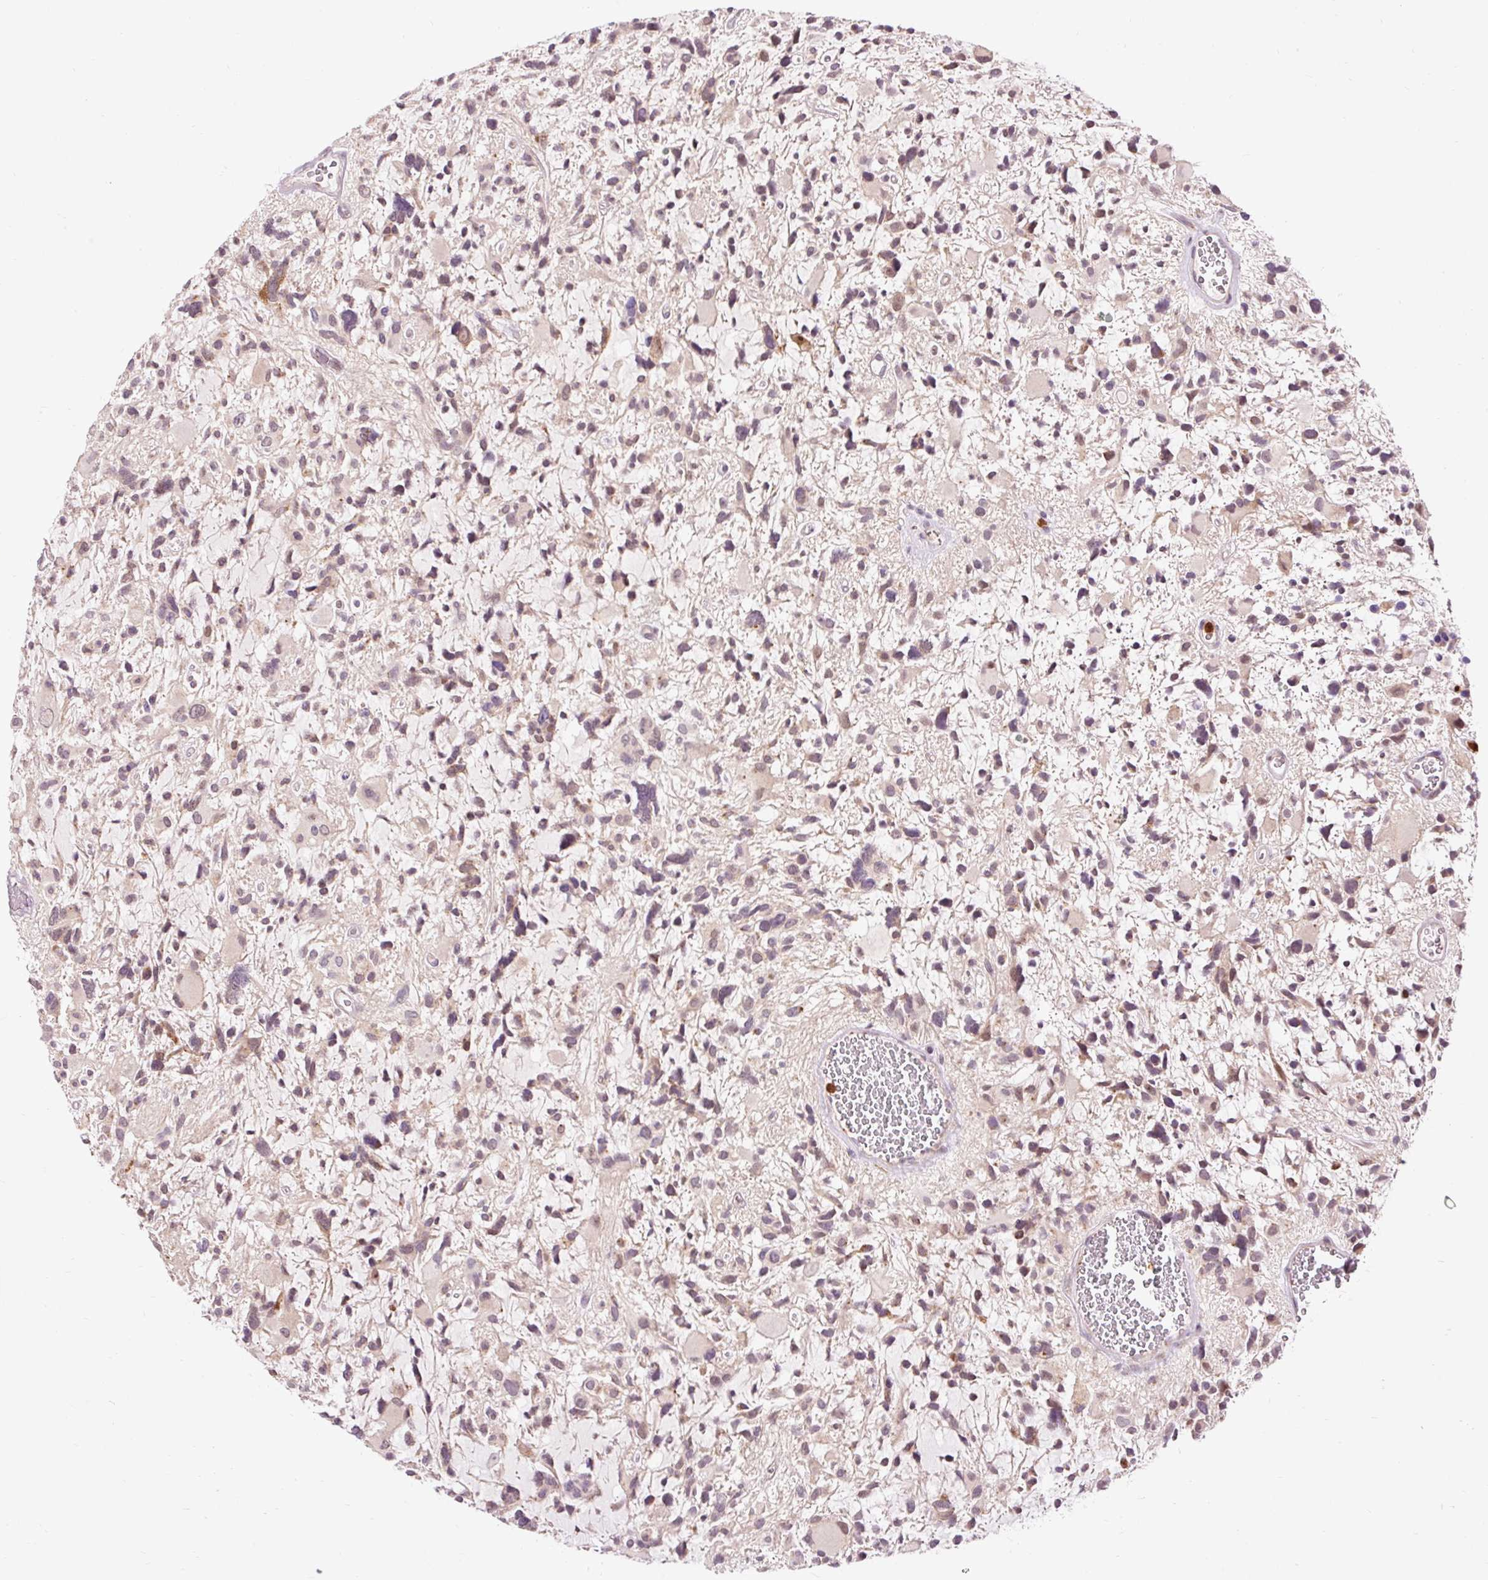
{"staining": {"intensity": "weak", "quantity": "25%-75%", "location": "cytoplasmic/membranous"}, "tissue": "glioma", "cell_type": "Tumor cells", "image_type": "cancer", "snomed": [{"axis": "morphology", "description": "Glioma, malignant, High grade"}, {"axis": "topography", "description": "Brain"}], "caption": "About 25%-75% of tumor cells in human malignant glioma (high-grade) demonstrate weak cytoplasmic/membranous protein expression as visualized by brown immunohistochemical staining.", "gene": "PRDX5", "patient": {"sex": "female", "age": 11}}